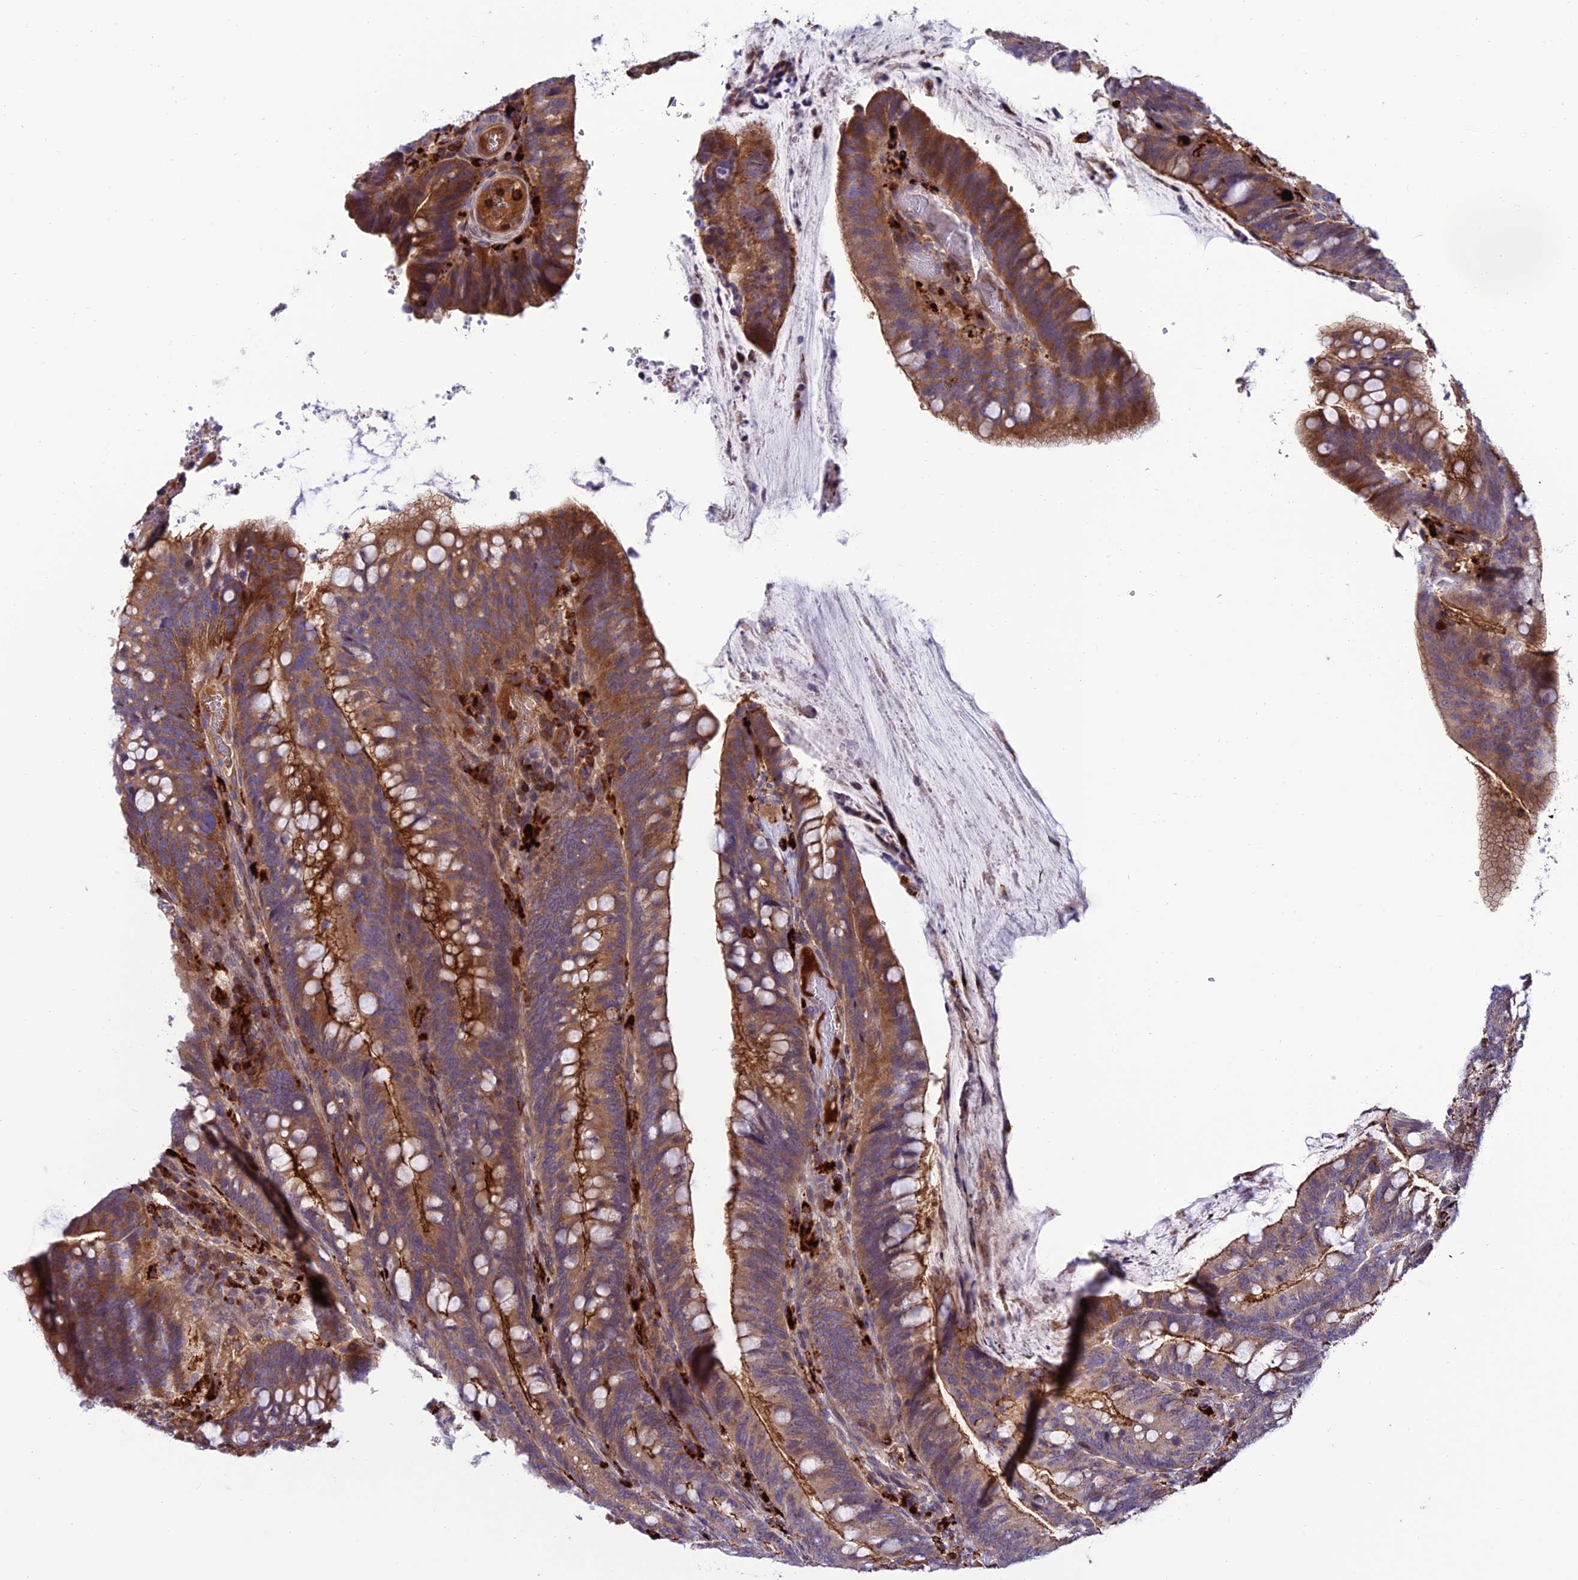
{"staining": {"intensity": "moderate", "quantity": ">75%", "location": "cytoplasmic/membranous"}, "tissue": "colorectal cancer", "cell_type": "Tumor cells", "image_type": "cancer", "snomed": [{"axis": "morphology", "description": "Adenocarcinoma, NOS"}, {"axis": "topography", "description": "Colon"}], "caption": "IHC micrograph of adenocarcinoma (colorectal) stained for a protein (brown), which displays medium levels of moderate cytoplasmic/membranous expression in about >75% of tumor cells.", "gene": "ARHGEF18", "patient": {"sex": "female", "age": 66}}